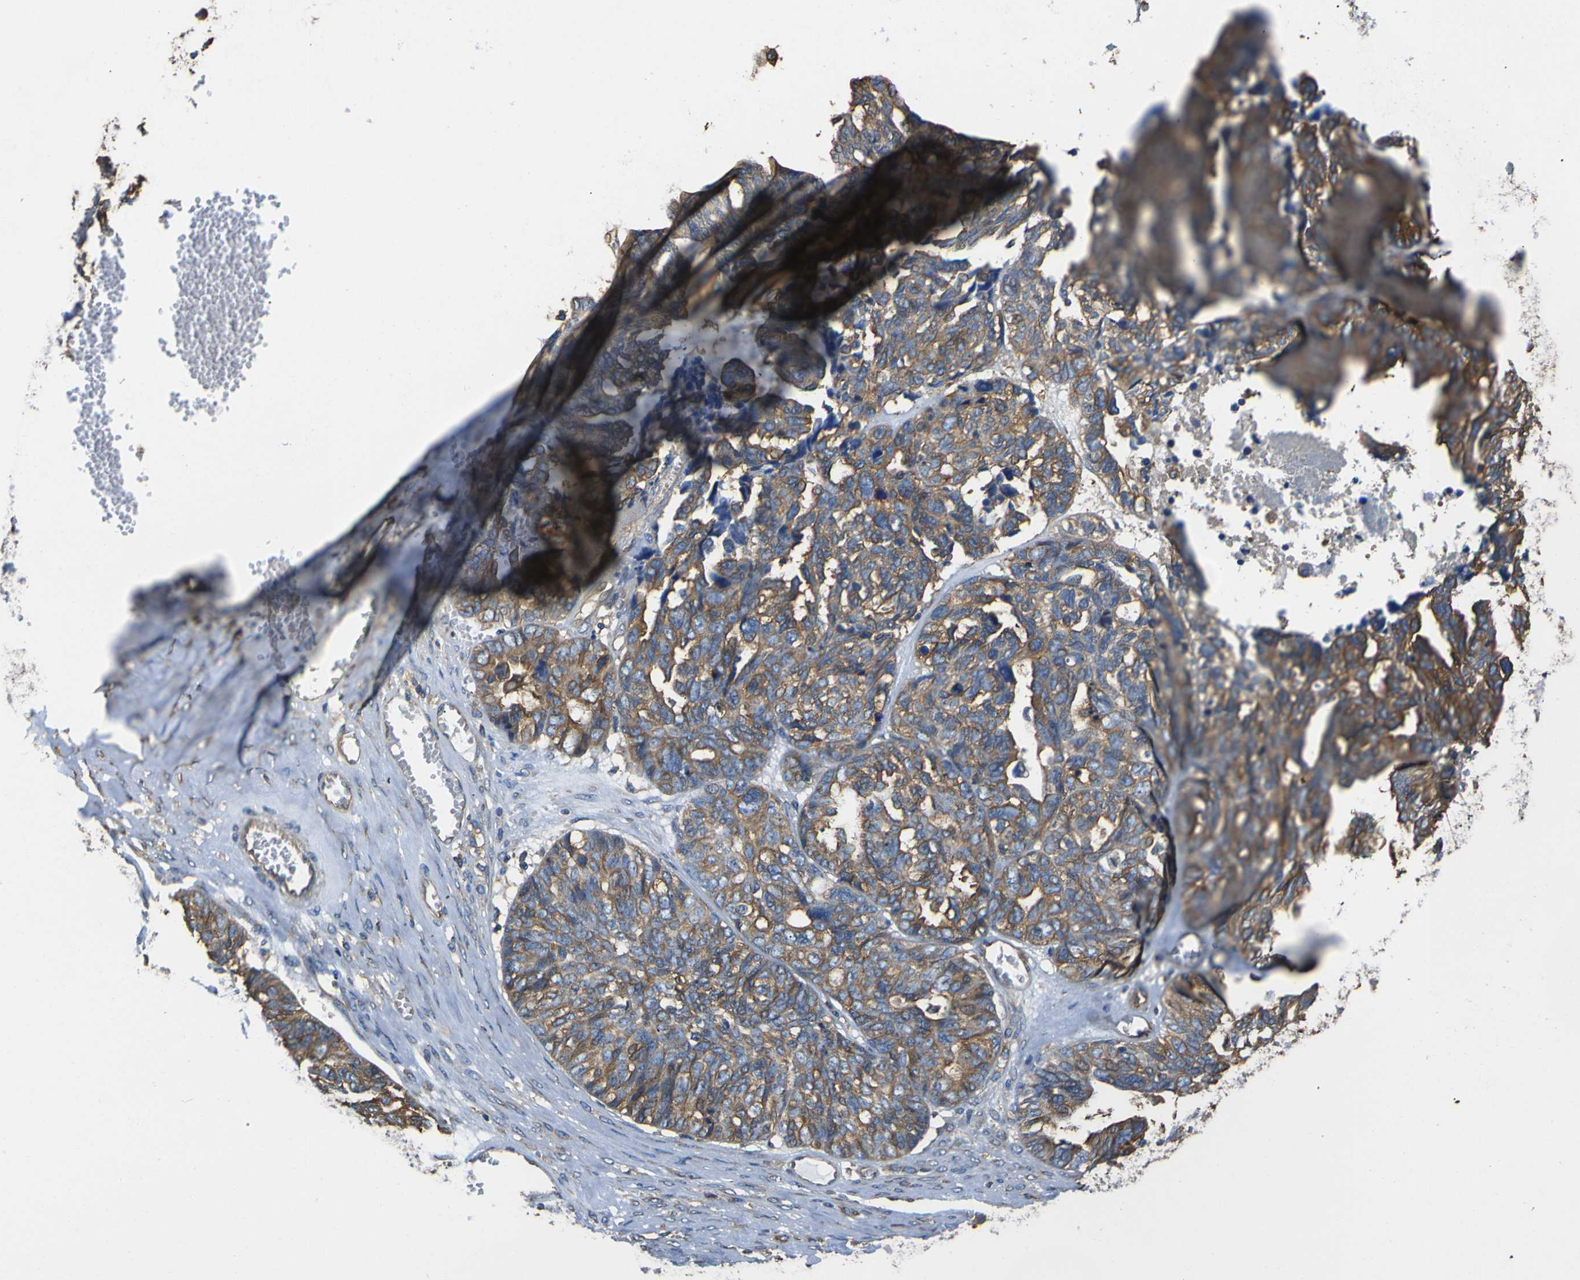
{"staining": {"intensity": "moderate", "quantity": ">75%", "location": "cytoplasmic/membranous"}, "tissue": "ovarian cancer", "cell_type": "Tumor cells", "image_type": "cancer", "snomed": [{"axis": "morphology", "description": "Cystadenocarcinoma, serous, NOS"}, {"axis": "topography", "description": "Ovary"}], "caption": "Ovarian cancer stained with a brown dye exhibits moderate cytoplasmic/membranous positive expression in about >75% of tumor cells.", "gene": "TUBB", "patient": {"sex": "female", "age": 79}}